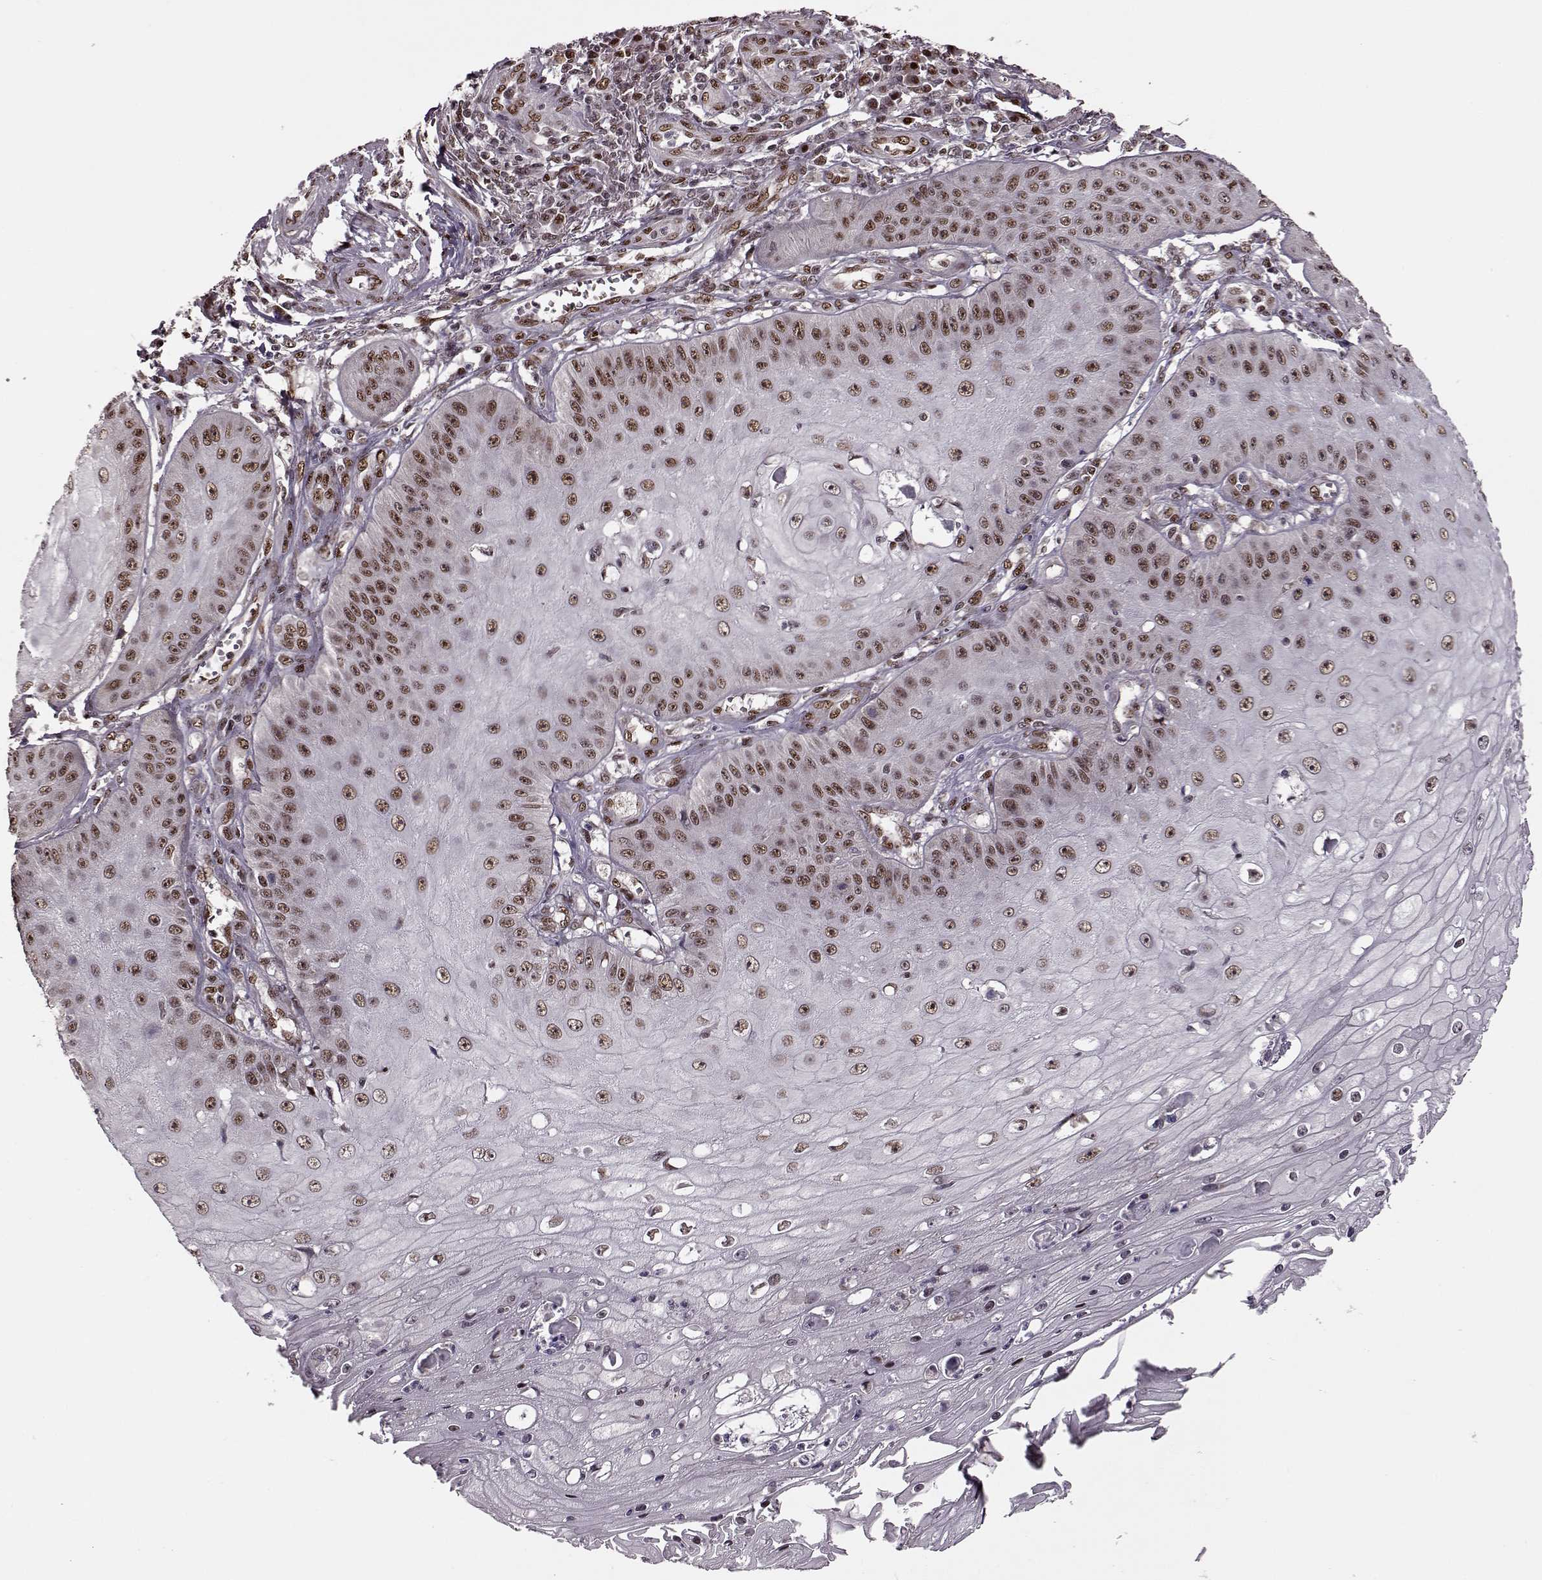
{"staining": {"intensity": "moderate", "quantity": ">75%", "location": "nuclear"}, "tissue": "skin cancer", "cell_type": "Tumor cells", "image_type": "cancer", "snomed": [{"axis": "morphology", "description": "Squamous cell carcinoma, NOS"}, {"axis": "topography", "description": "Skin"}], "caption": "High-magnification brightfield microscopy of skin cancer (squamous cell carcinoma) stained with DAB (3,3'-diaminobenzidine) (brown) and counterstained with hematoxylin (blue). tumor cells exhibit moderate nuclear positivity is seen in approximately>75% of cells.", "gene": "FTO", "patient": {"sex": "male", "age": 70}}